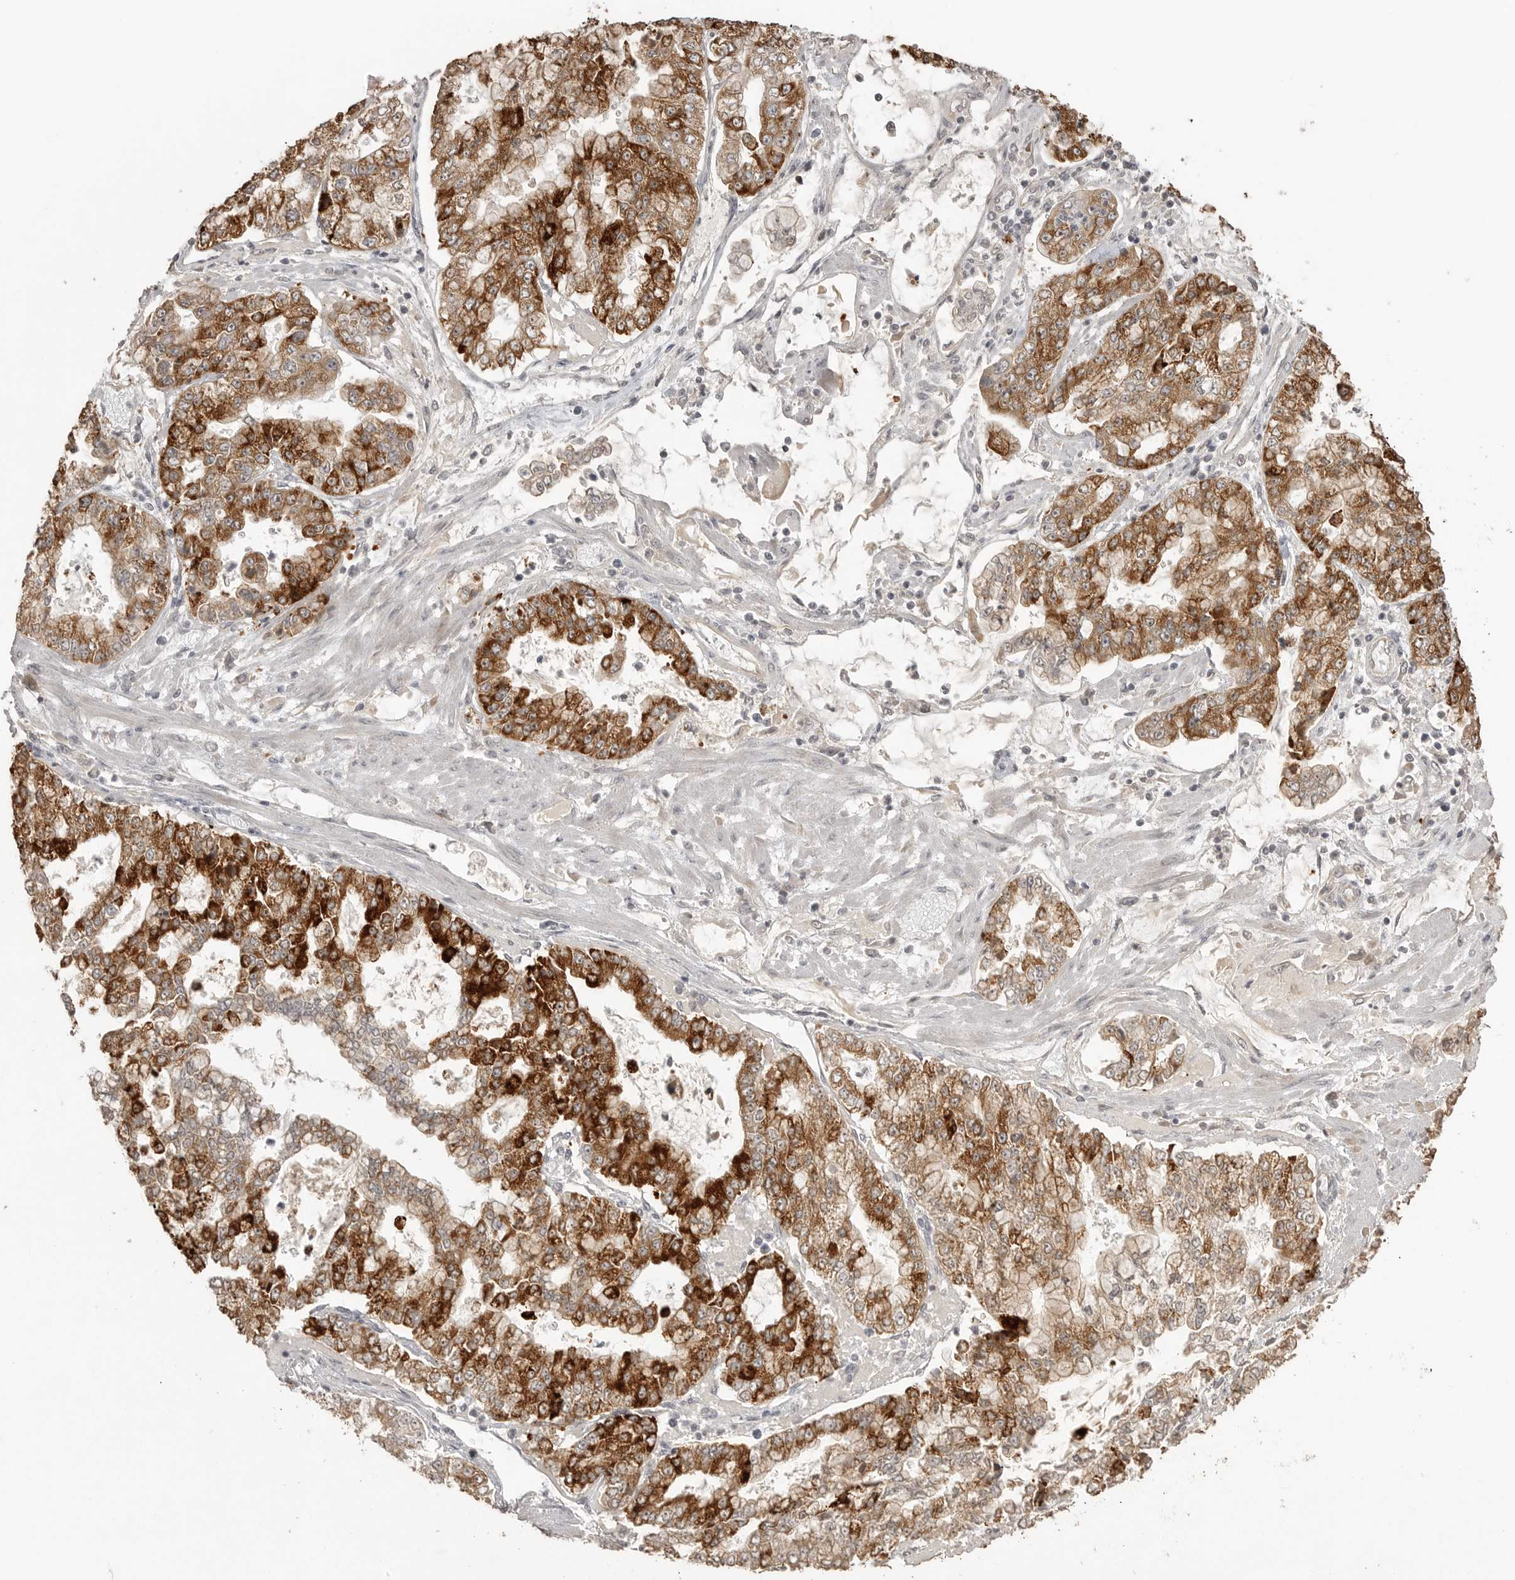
{"staining": {"intensity": "strong", "quantity": "25%-75%", "location": "cytoplasmic/membranous"}, "tissue": "stomach cancer", "cell_type": "Tumor cells", "image_type": "cancer", "snomed": [{"axis": "morphology", "description": "Adenocarcinoma, NOS"}, {"axis": "topography", "description": "Stomach"}], "caption": "Immunohistochemical staining of human stomach cancer (adenocarcinoma) reveals high levels of strong cytoplasmic/membranous protein positivity in approximately 25%-75% of tumor cells.", "gene": "SMG8", "patient": {"sex": "male", "age": 76}}